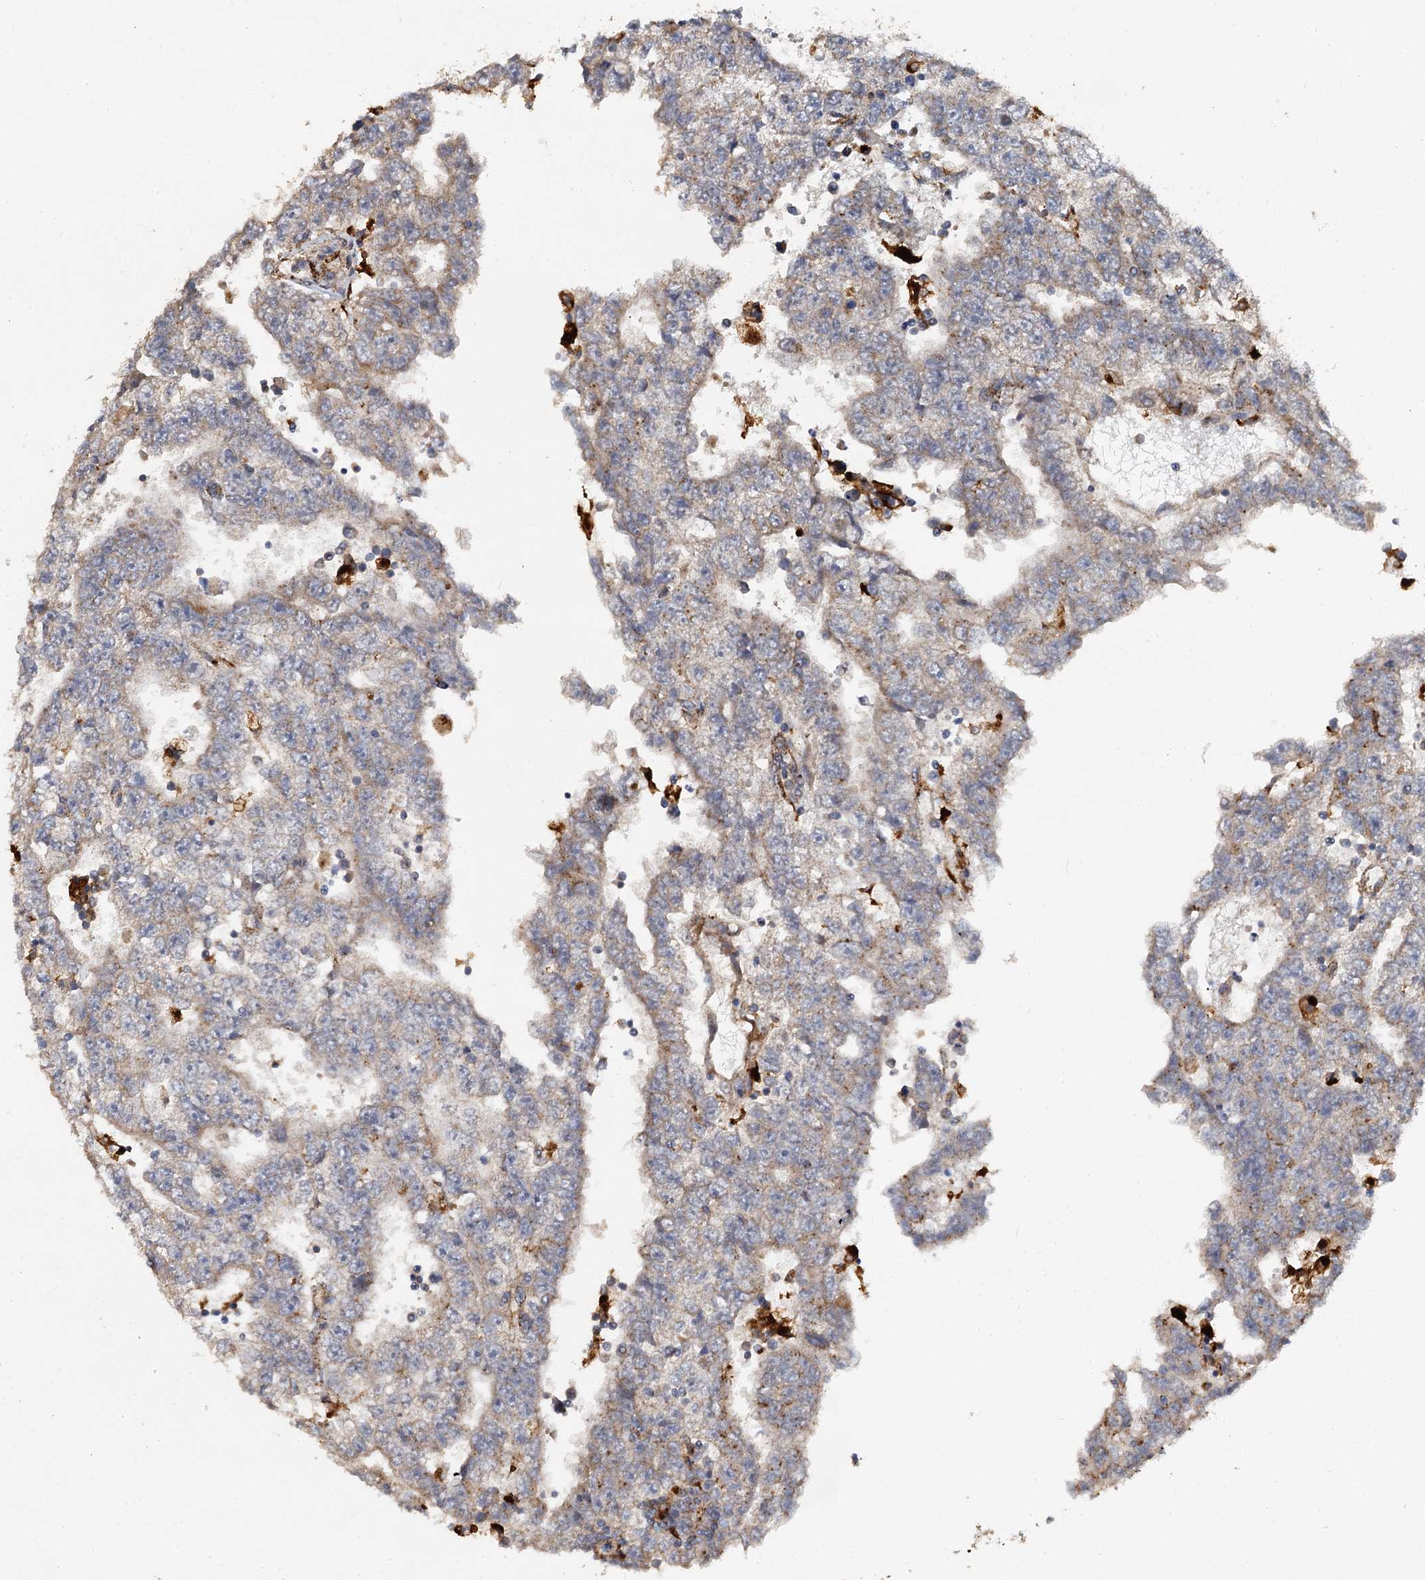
{"staining": {"intensity": "moderate", "quantity": "<25%", "location": "cytoplasmic/membranous"}, "tissue": "testis cancer", "cell_type": "Tumor cells", "image_type": "cancer", "snomed": [{"axis": "morphology", "description": "Carcinoma, Embryonal, NOS"}, {"axis": "topography", "description": "Testis"}], "caption": "IHC of human embryonal carcinoma (testis) exhibits low levels of moderate cytoplasmic/membranous staining in about <25% of tumor cells.", "gene": "GBA1", "patient": {"sex": "male", "age": 25}}